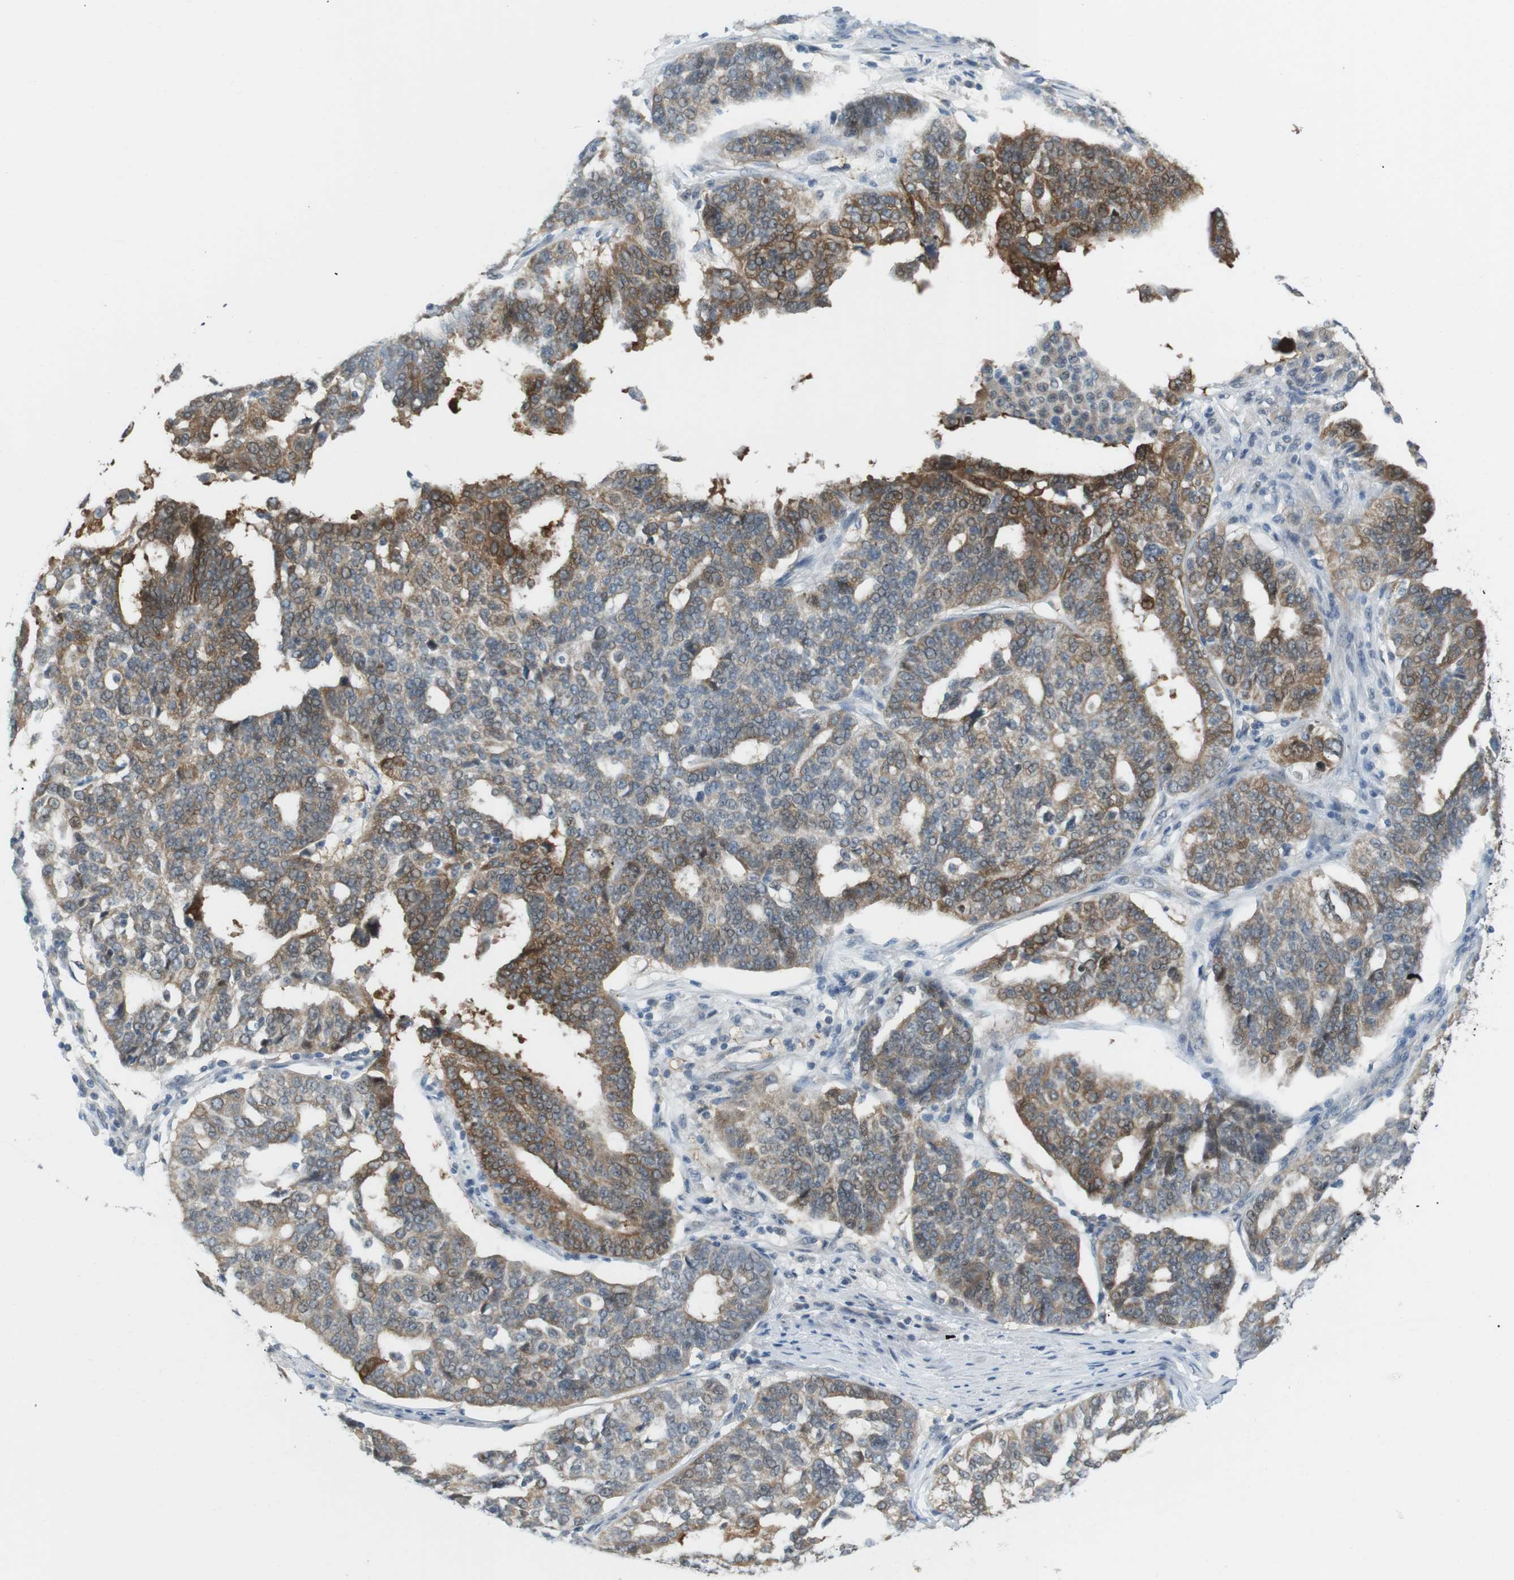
{"staining": {"intensity": "moderate", "quantity": "<25%", "location": "cytoplasmic/membranous"}, "tissue": "ovarian cancer", "cell_type": "Tumor cells", "image_type": "cancer", "snomed": [{"axis": "morphology", "description": "Cystadenocarcinoma, serous, NOS"}, {"axis": "topography", "description": "Ovary"}], "caption": "High-magnification brightfield microscopy of serous cystadenocarcinoma (ovarian) stained with DAB (3,3'-diaminobenzidine) (brown) and counterstained with hematoxylin (blue). tumor cells exhibit moderate cytoplasmic/membranous positivity is appreciated in about<25% of cells.", "gene": "RTN3", "patient": {"sex": "female", "age": 59}}